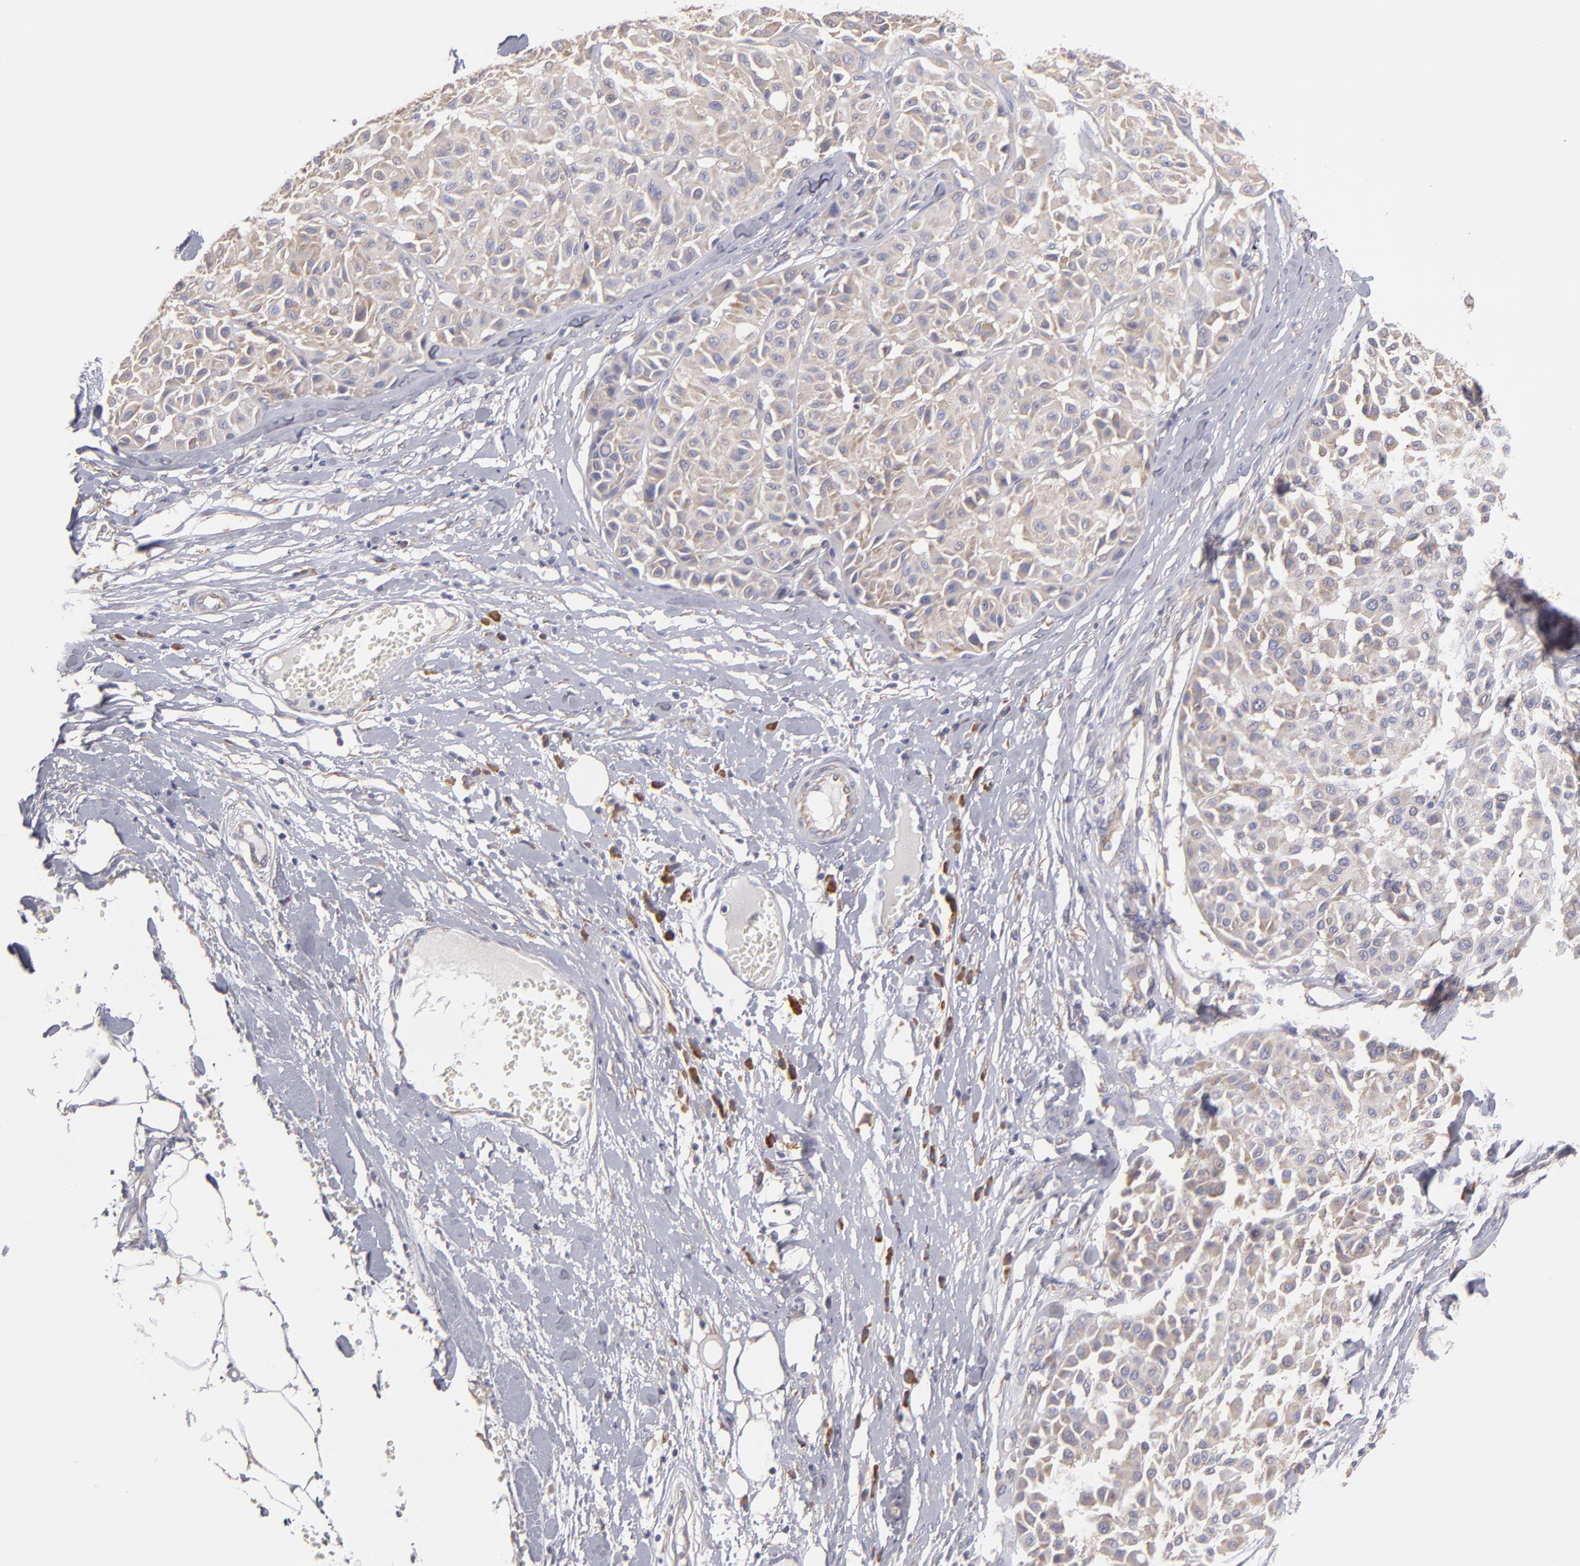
{"staining": {"intensity": "weak", "quantity": ">75%", "location": "cytoplasmic/membranous"}, "tissue": "melanoma", "cell_type": "Tumor cells", "image_type": "cancer", "snomed": [{"axis": "morphology", "description": "Malignant melanoma, Metastatic site"}, {"axis": "topography", "description": "Soft tissue"}], "caption": "Human melanoma stained with a brown dye reveals weak cytoplasmic/membranous positive expression in approximately >75% of tumor cells.", "gene": "ENTPD5", "patient": {"sex": "male", "age": 41}}